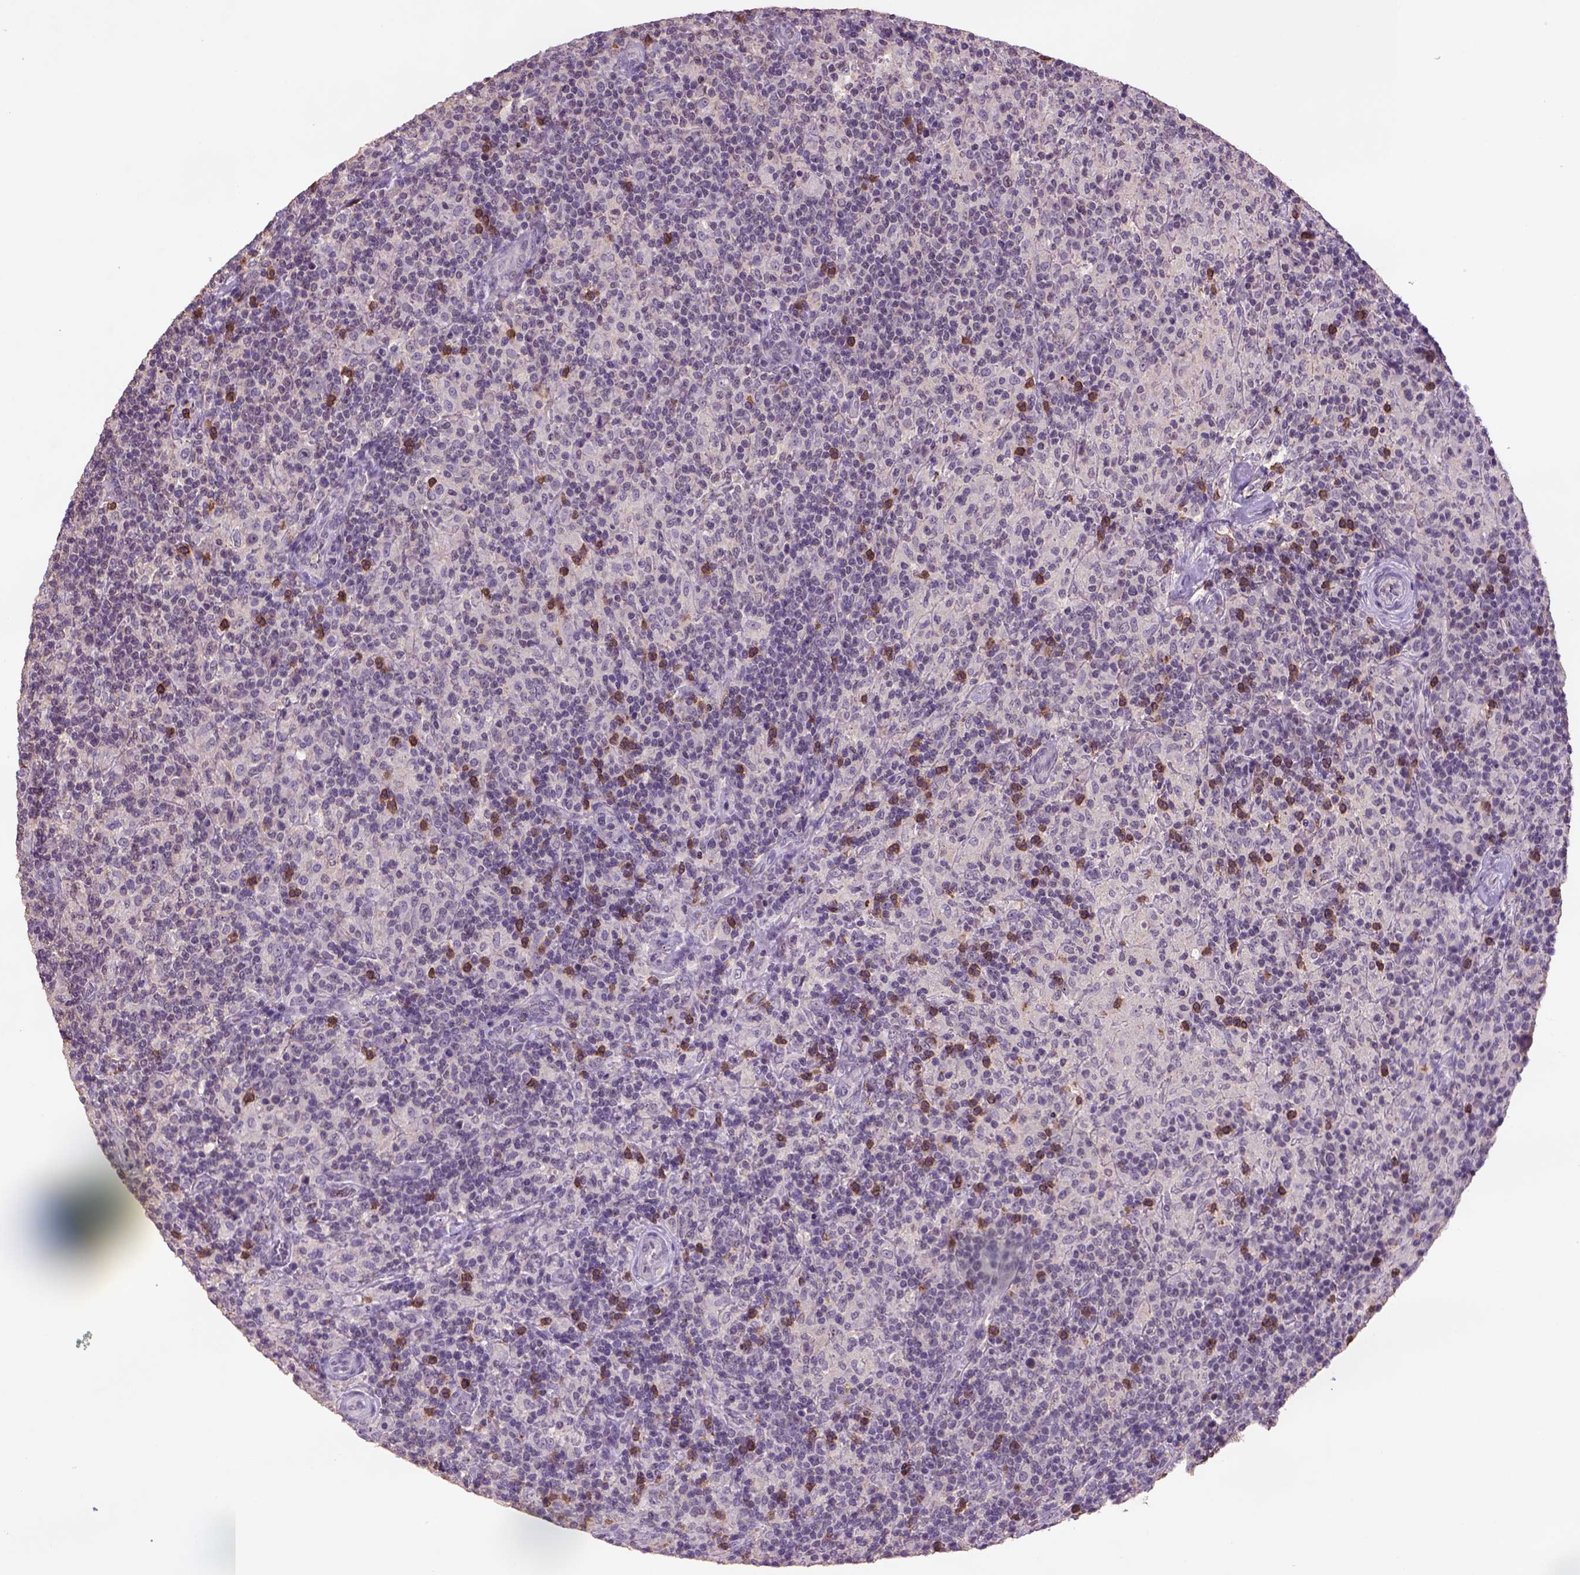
{"staining": {"intensity": "weak", "quantity": "25%-75%", "location": "nuclear"}, "tissue": "lymphoma", "cell_type": "Tumor cells", "image_type": "cancer", "snomed": [{"axis": "morphology", "description": "Hodgkin's disease, NOS"}, {"axis": "topography", "description": "Lymph node"}], "caption": "Weak nuclear protein expression is identified in approximately 25%-75% of tumor cells in lymphoma.", "gene": "SCML4", "patient": {"sex": "male", "age": 70}}